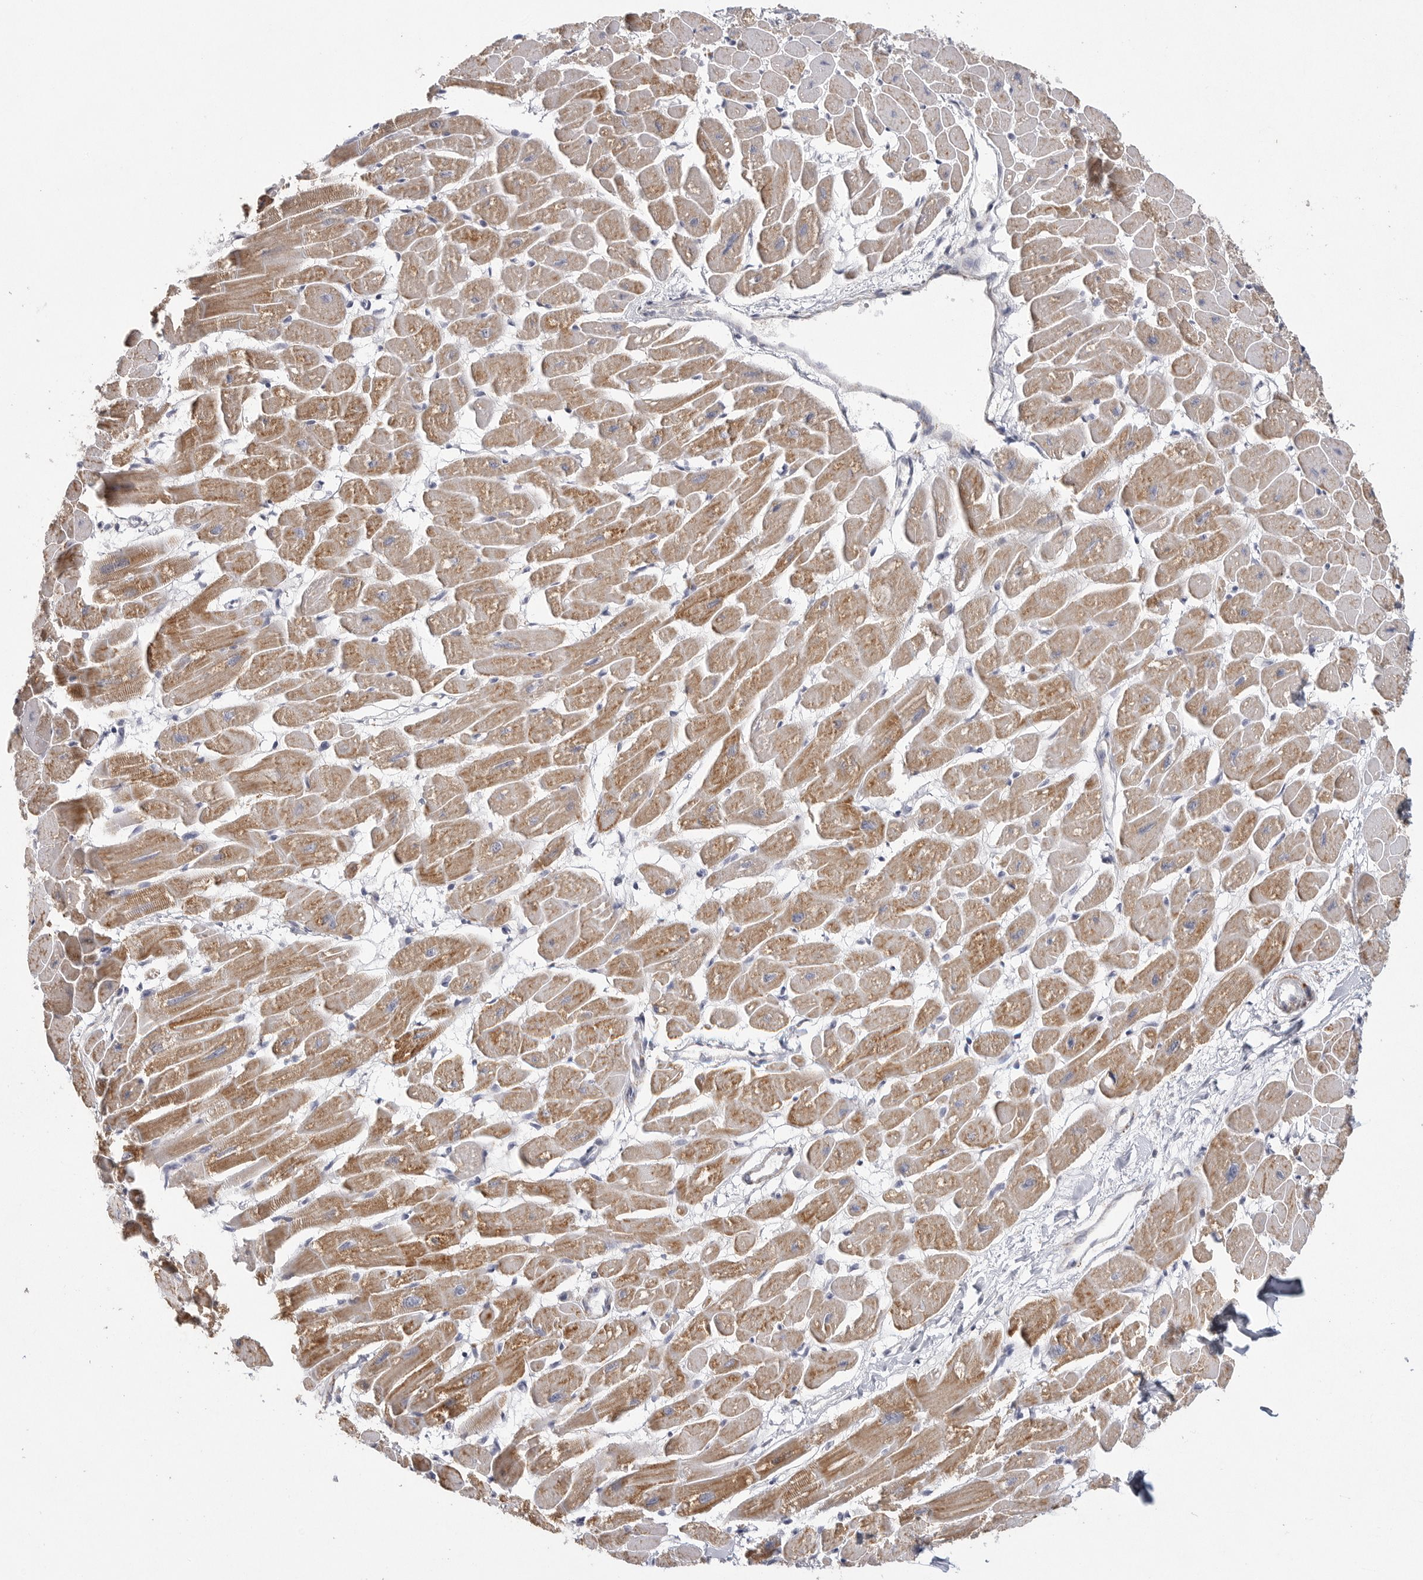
{"staining": {"intensity": "moderate", "quantity": ">75%", "location": "cytoplasmic/membranous"}, "tissue": "heart muscle", "cell_type": "Cardiomyocytes", "image_type": "normal", "snomed": [{"axis": "morphology", "description": "Normal tissue, NOS"}, {"axis": "topography", "description": "Heart"}], "caption": "The image displays staining of normal heart muscle, revealing moderate cytoplasmic/membranous protein expression (brown color) within cardiomyocytes.", "gene": "ELP3", "patient": {"sex": "female", "age": 54}}